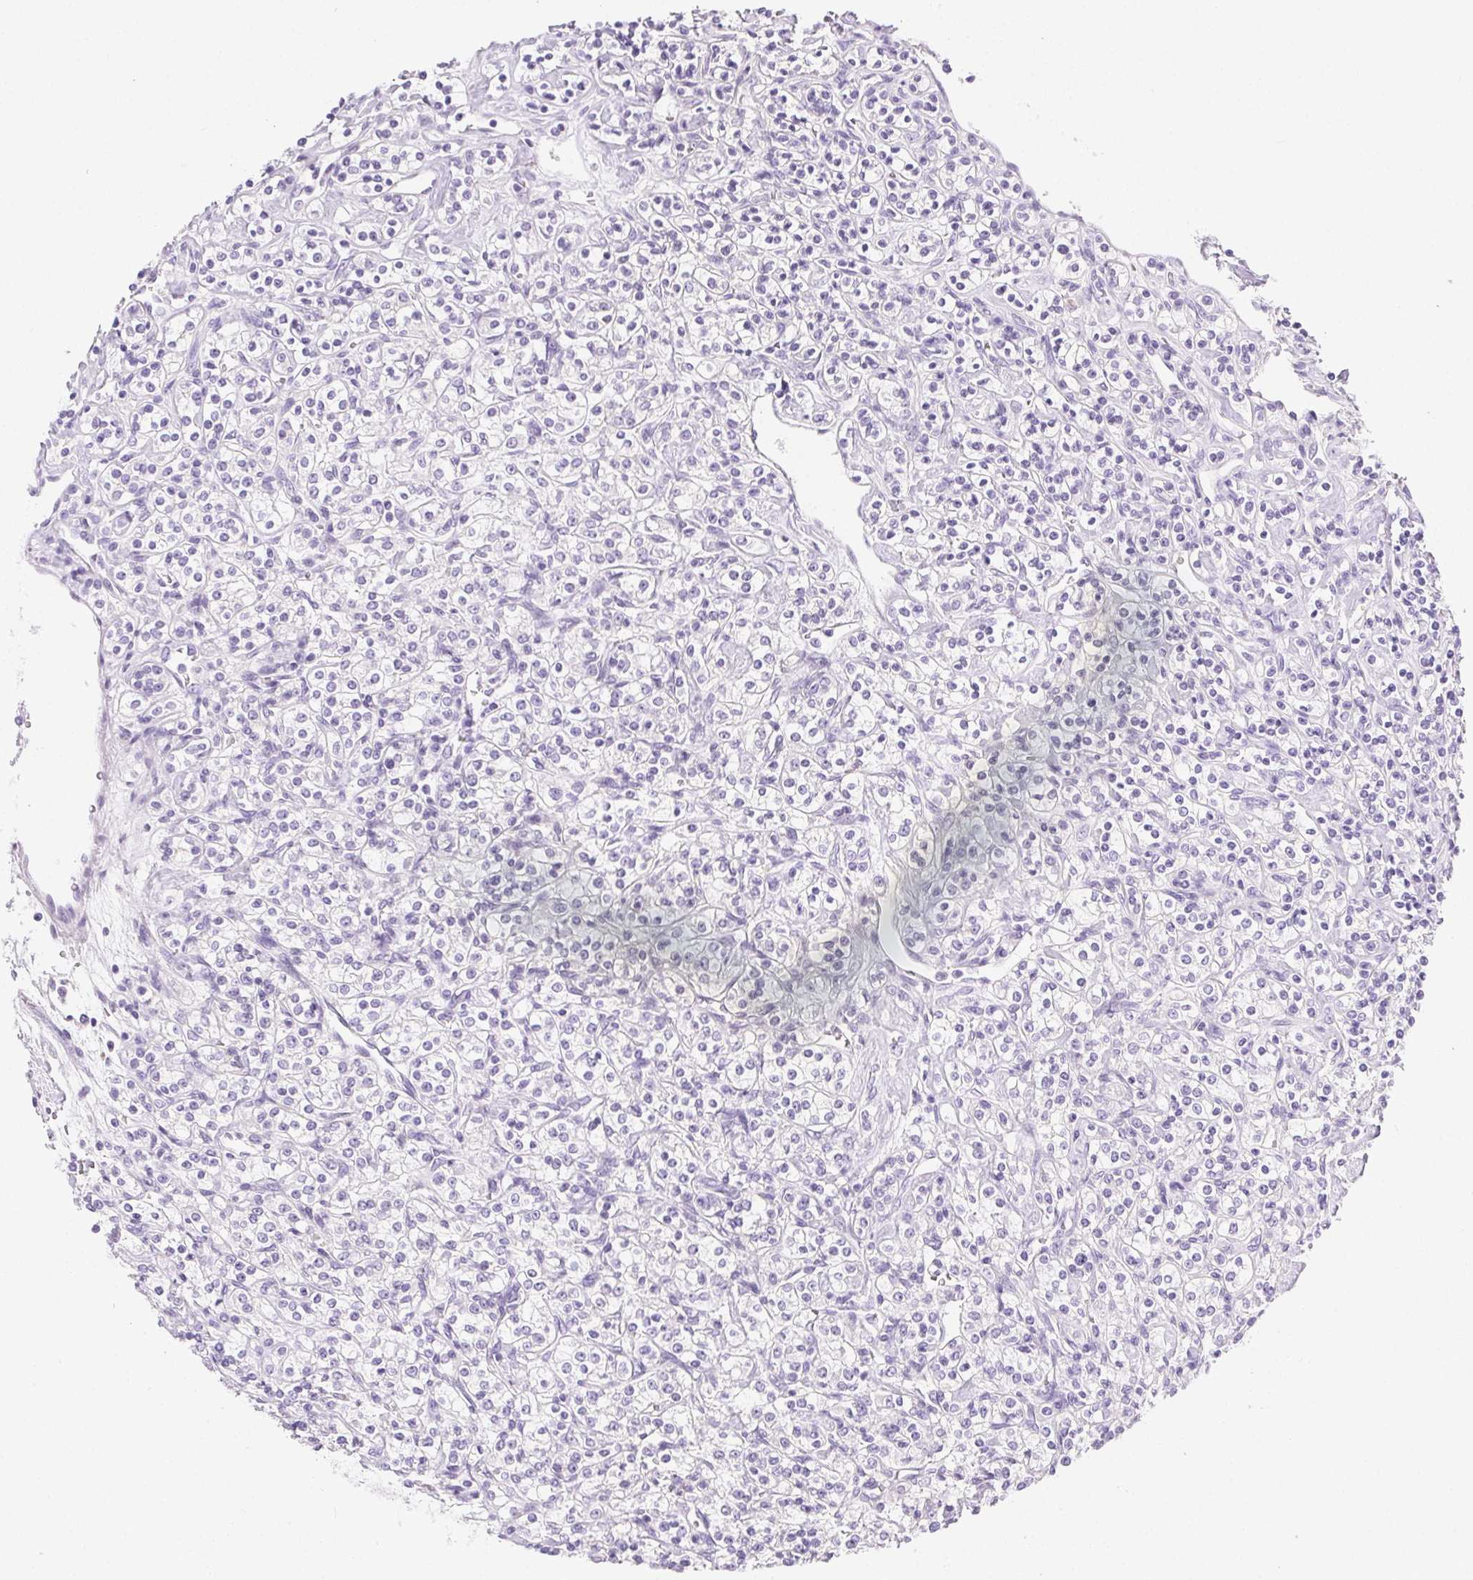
{"staining": {"intensity": "negative", "quantity": "none", "location": "none"}, "tissue": "renal cancer", "cell_type": "Tumor cells", "image_type": "cancer", "snomed": [{"axis": "morphology", "description": "Adenocarcinoma, NOS"}, {"axis": "topography", "description": "Kidney"}], "caption": "Tumor cells show no significant protein expression in renal adenocarcinoma. (DAB (3,3'-diaminobenzidine) IHC visualized using brightfield microscopy, high magnification).", "gene": "C20orf85", "patient": {"sex": "male", "age": 77}}